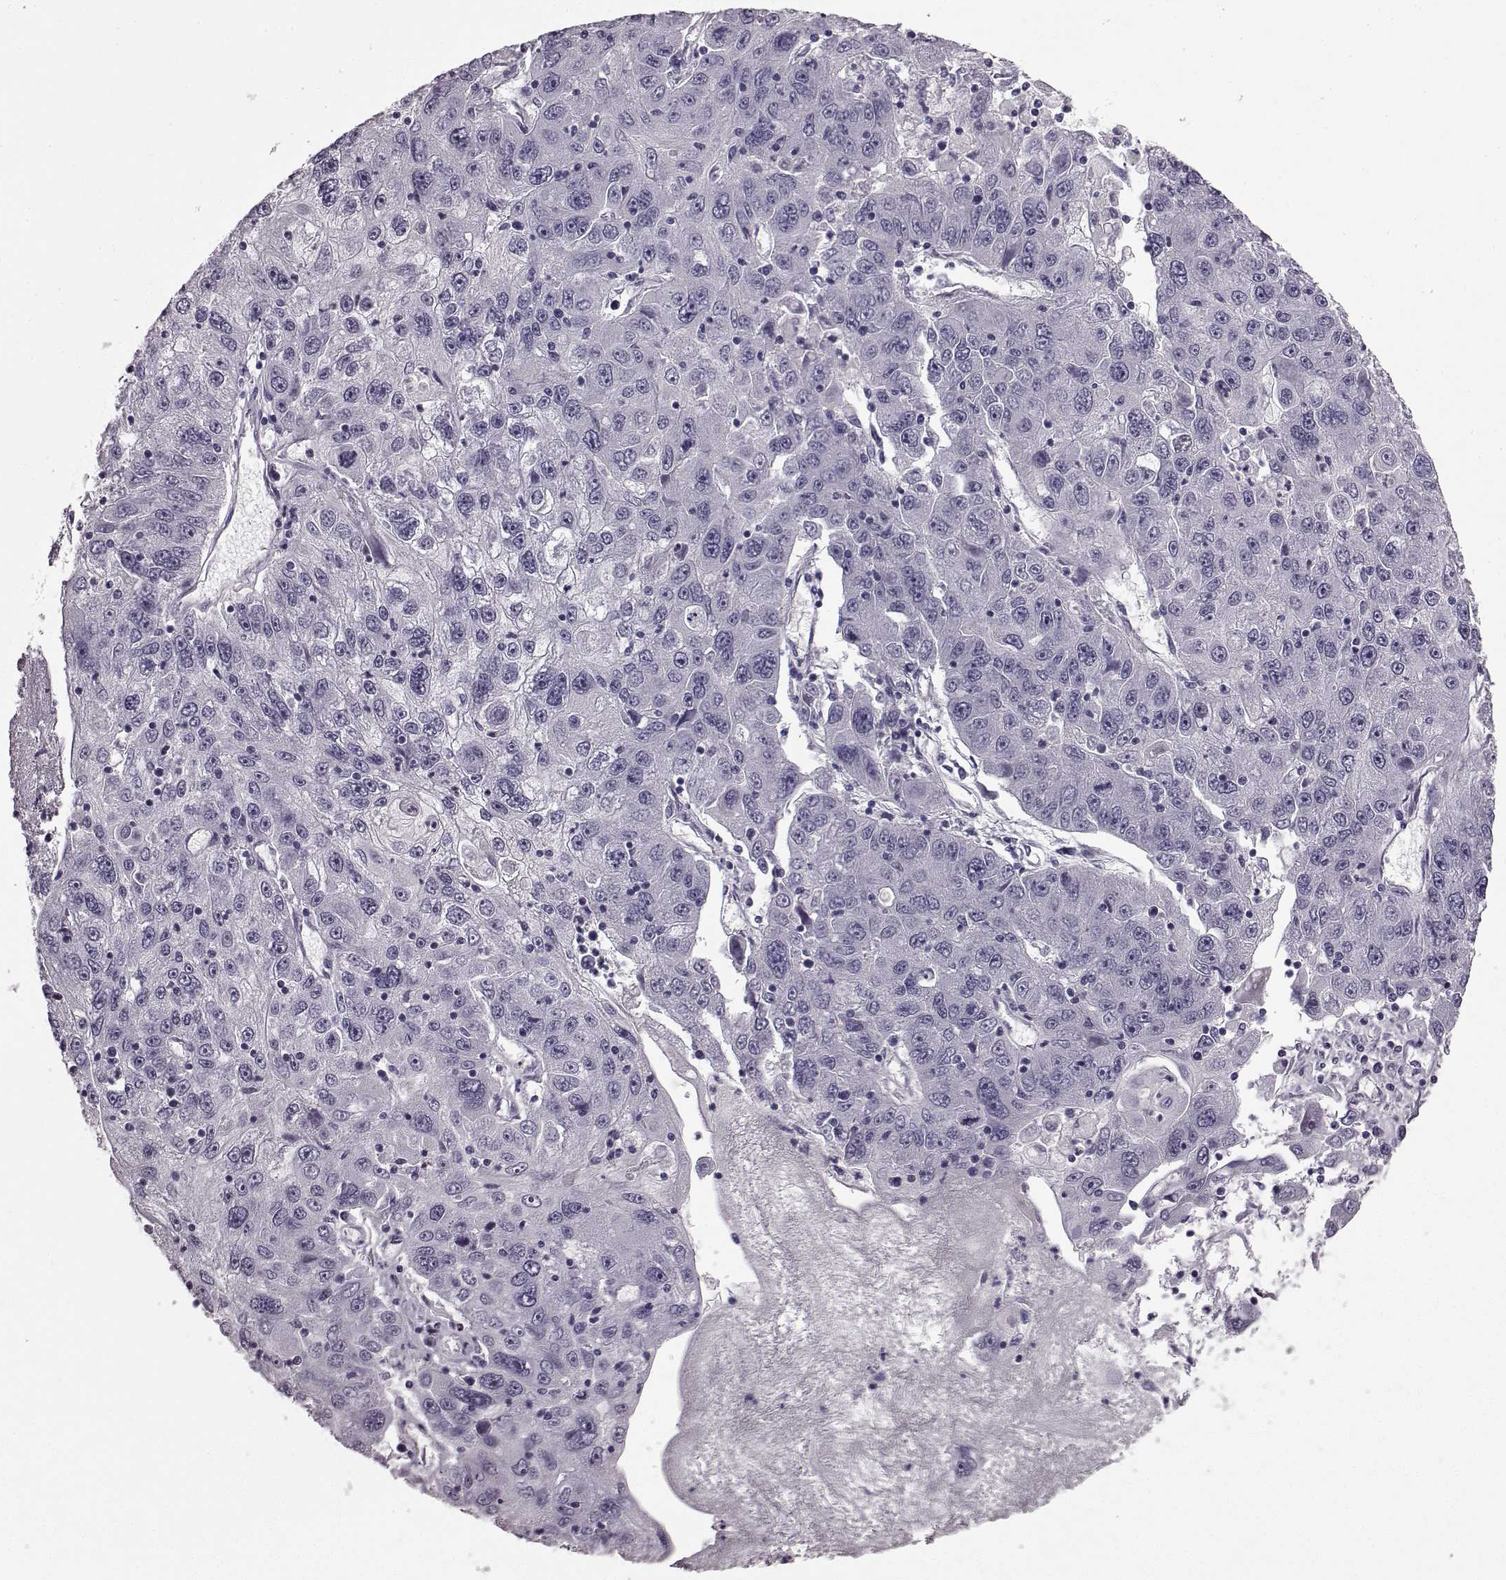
{"staining": {"intensity": "negative", "quantity": "none", "location": "none"}, "tissue": "stomach cancer", "cell_type": "Tumor cells", "image_type": "cancer", "snomed": [{"axis": "morphology", "description": "Adenocarcinoma, NOS"}, {"axis": "topography", "description": "Stomach"}], "caption": "Stomach cancer (adenocarcinoma) stained for a protein using immunohistochemistry (IHC) displays no positivity tumor cells.", "gene": "SLCO3A1", "patient": {"sex": "male", "age": 56}}